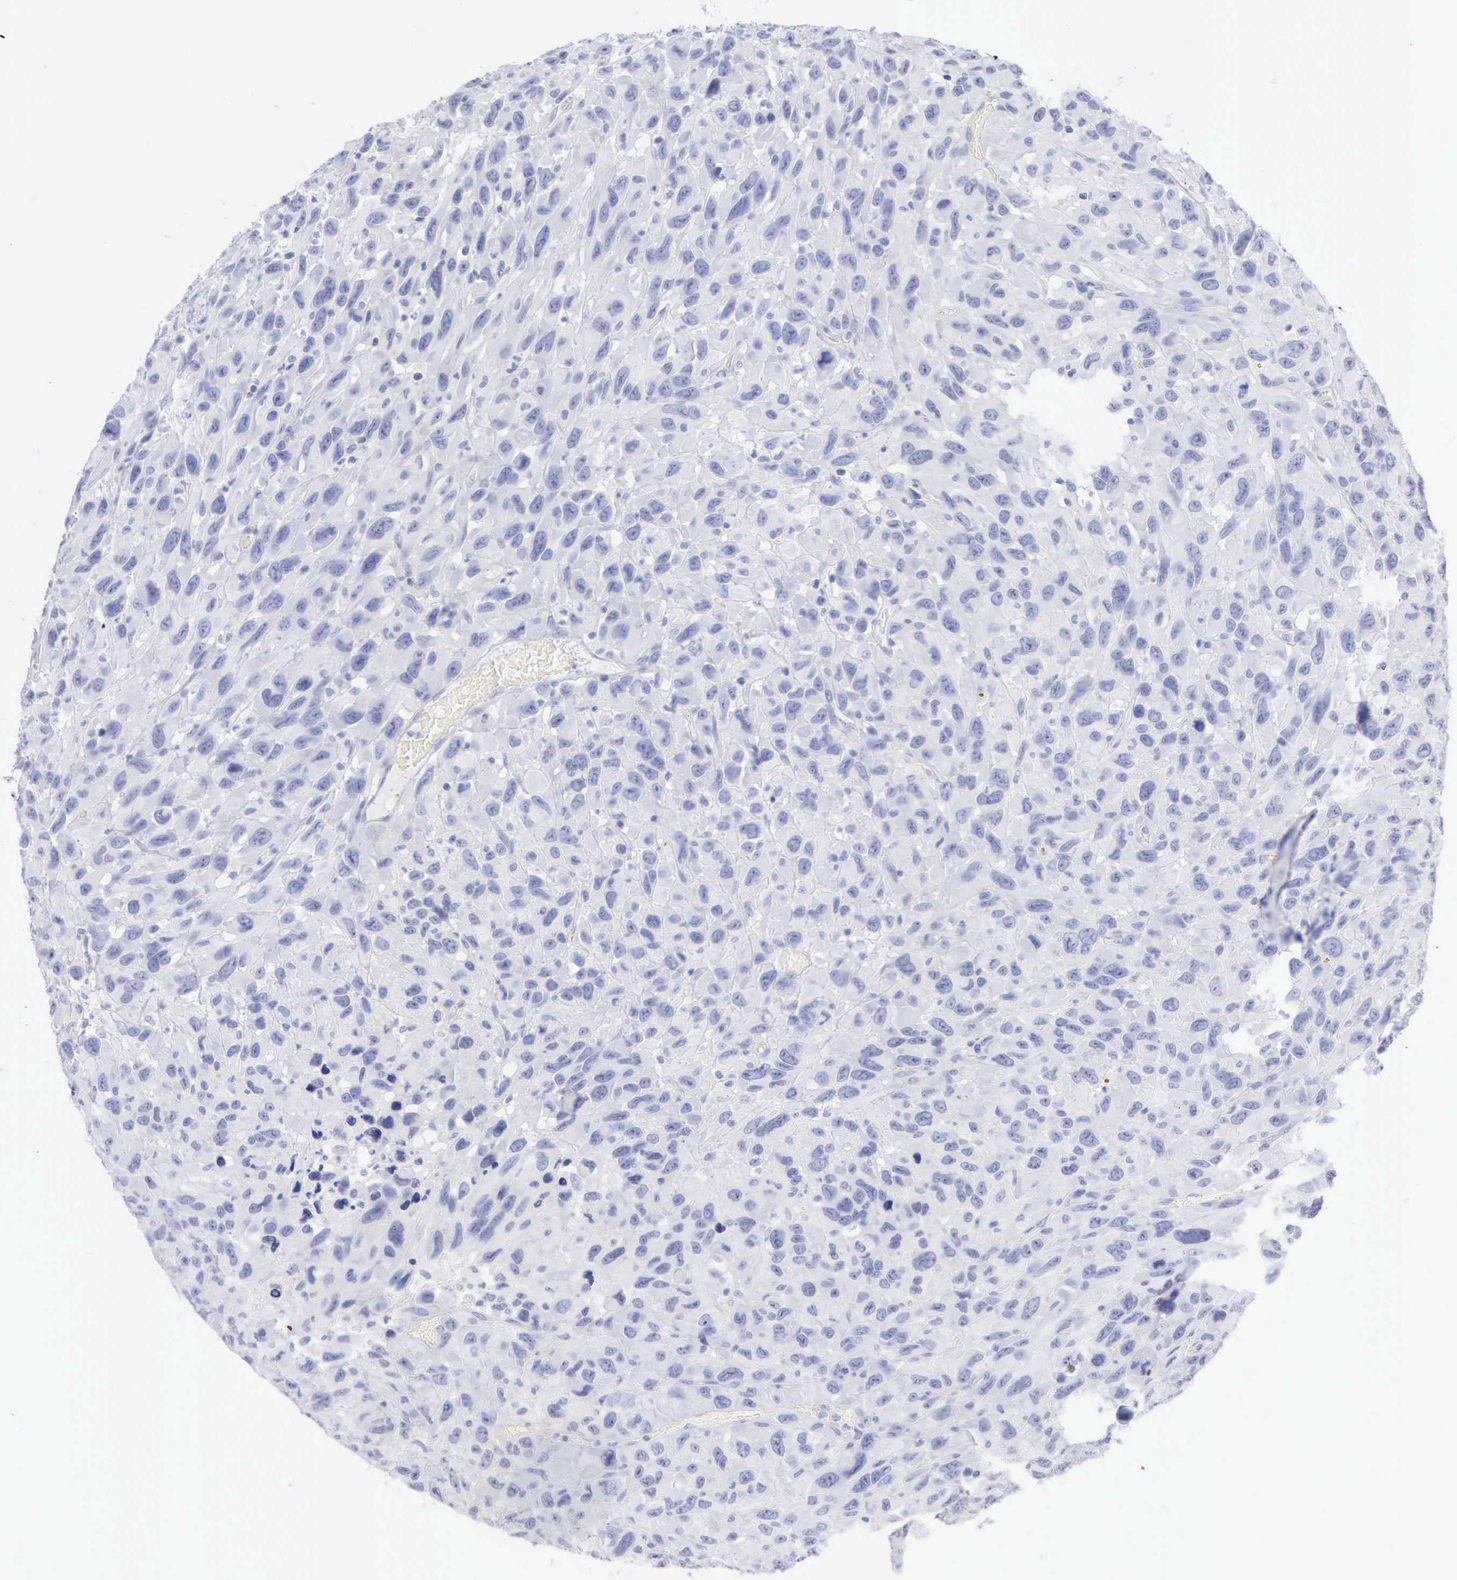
{"staining": {"intensity": "negative", "quantity": "none", "location": "none"}, "tissue": "renal cancer", "cell_type": "Tumor cells", "image_type": "cancer", "snomed": [{"axis": "morphology", "description": "Adenocarcinoma, NOS"}, {"axis": "topography", "description": "Kidney"}], "caption": "IHC micrograph of neoplastic tissue: human renal cancer stained with DAB (3,3'-diaminobenzidine) displays no significant protein staining in tumor cells.", "gene": "KRT5", "patient": {"sex": "male", "age": 79}}